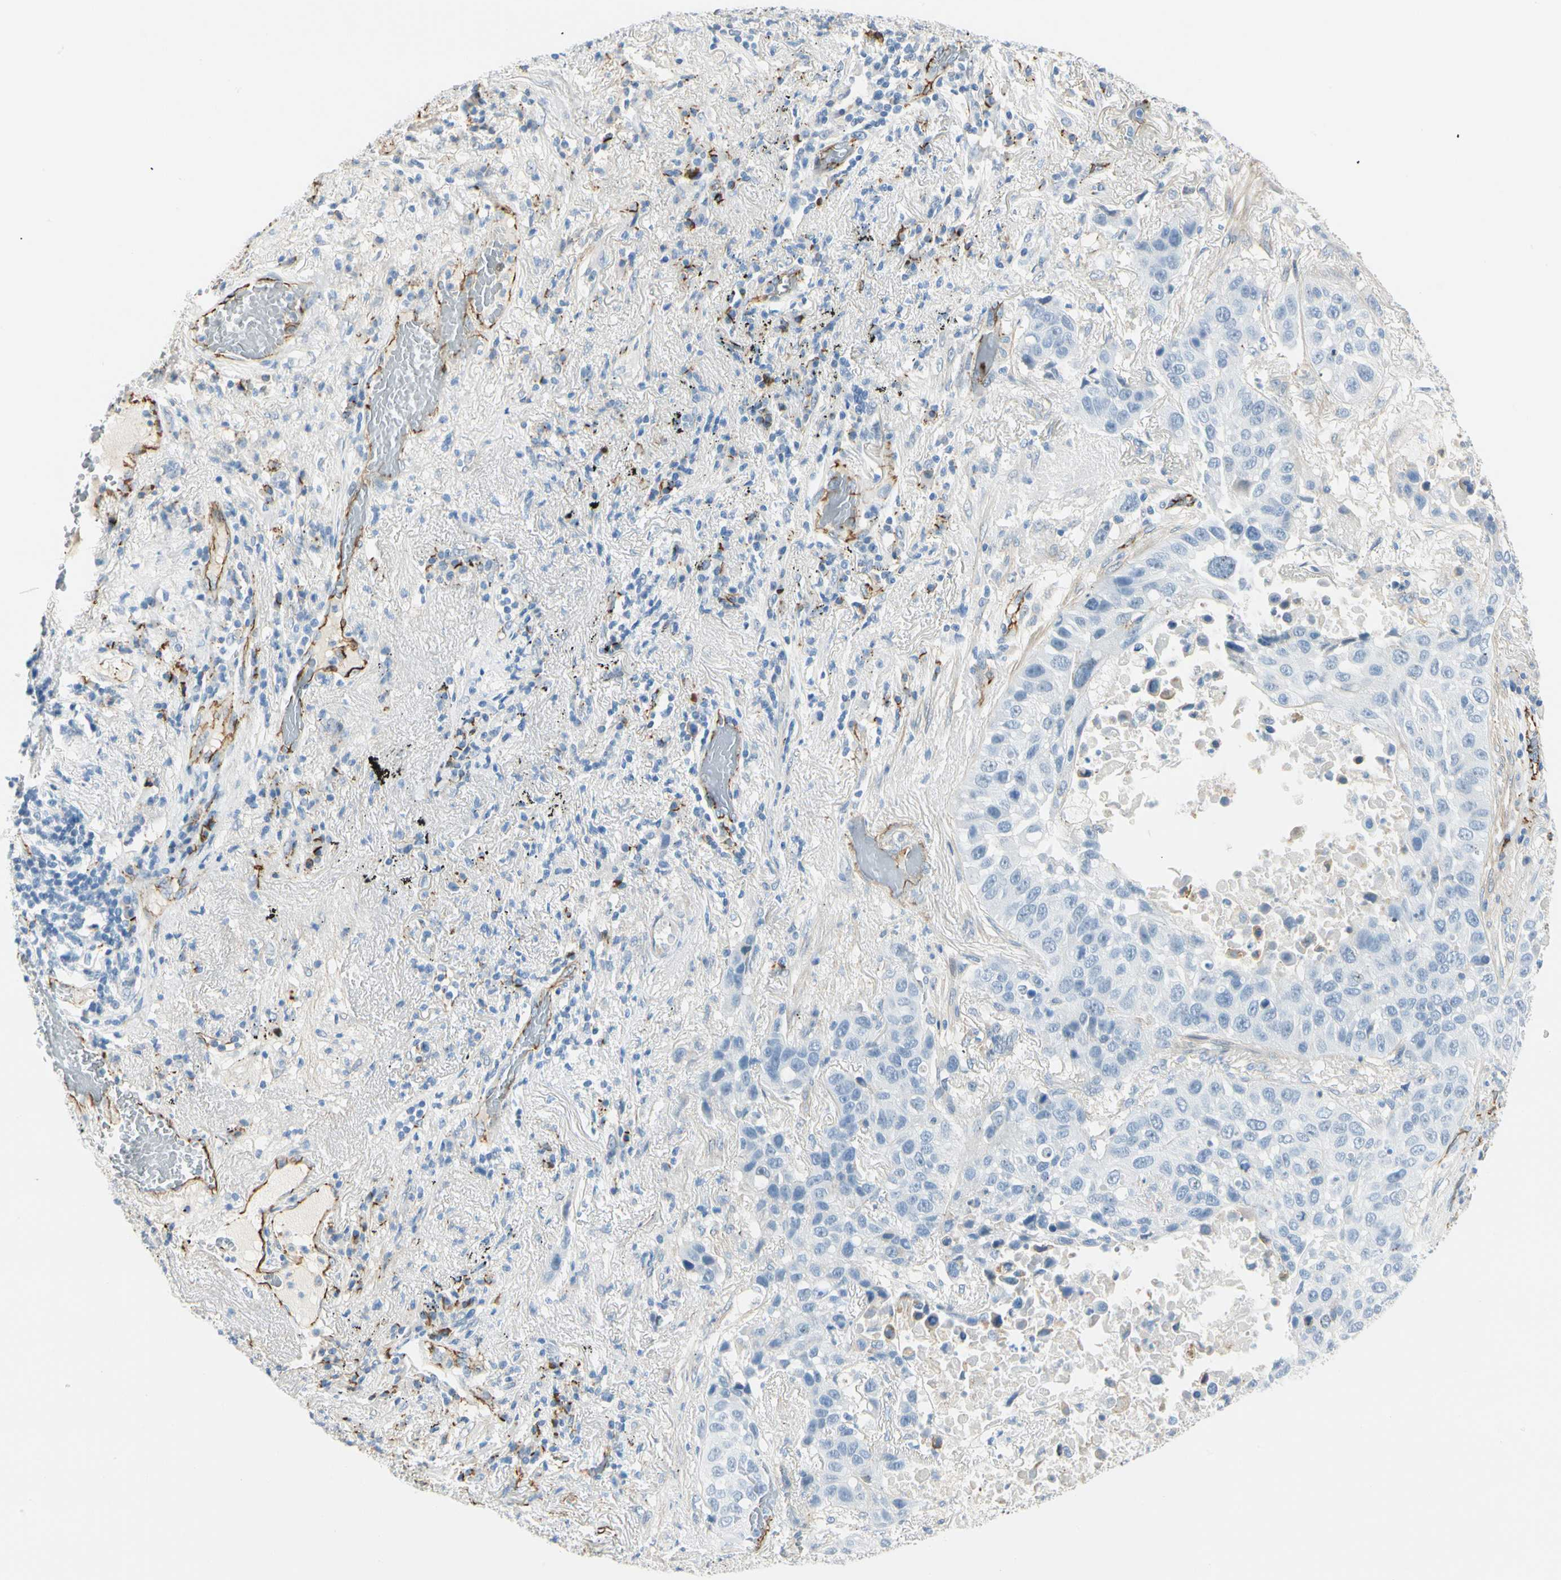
{"staining": {"intensity": "weak", "quantity": "<25%", "location": "cytoplasmic/membranous"}, "tissue": "lung cancer", "cell_type": "Tumor cells", "image_type": "cancer", "snomed": [{"axis": "morphology", "description": "Squamous cell carcinoma, NOS"}, {"axis": "topography", "description": "Lung"}], "caption": "High magnification brightfield microscopy of lung cancer (squamous cell carcinoma) stained with DAB (3,3'-diaminobenzidine) (brown) and counterstained with hematoxylin (blue): tumor cells show no significant positivity. The staining was performed using DAB to visualize the protein expression in brown, while the nuclei were stained in blue with hematoxylin (Magnification: 20x).", "gene": "VPS9D1", "patient": {"sex": "male", "age": 57}}